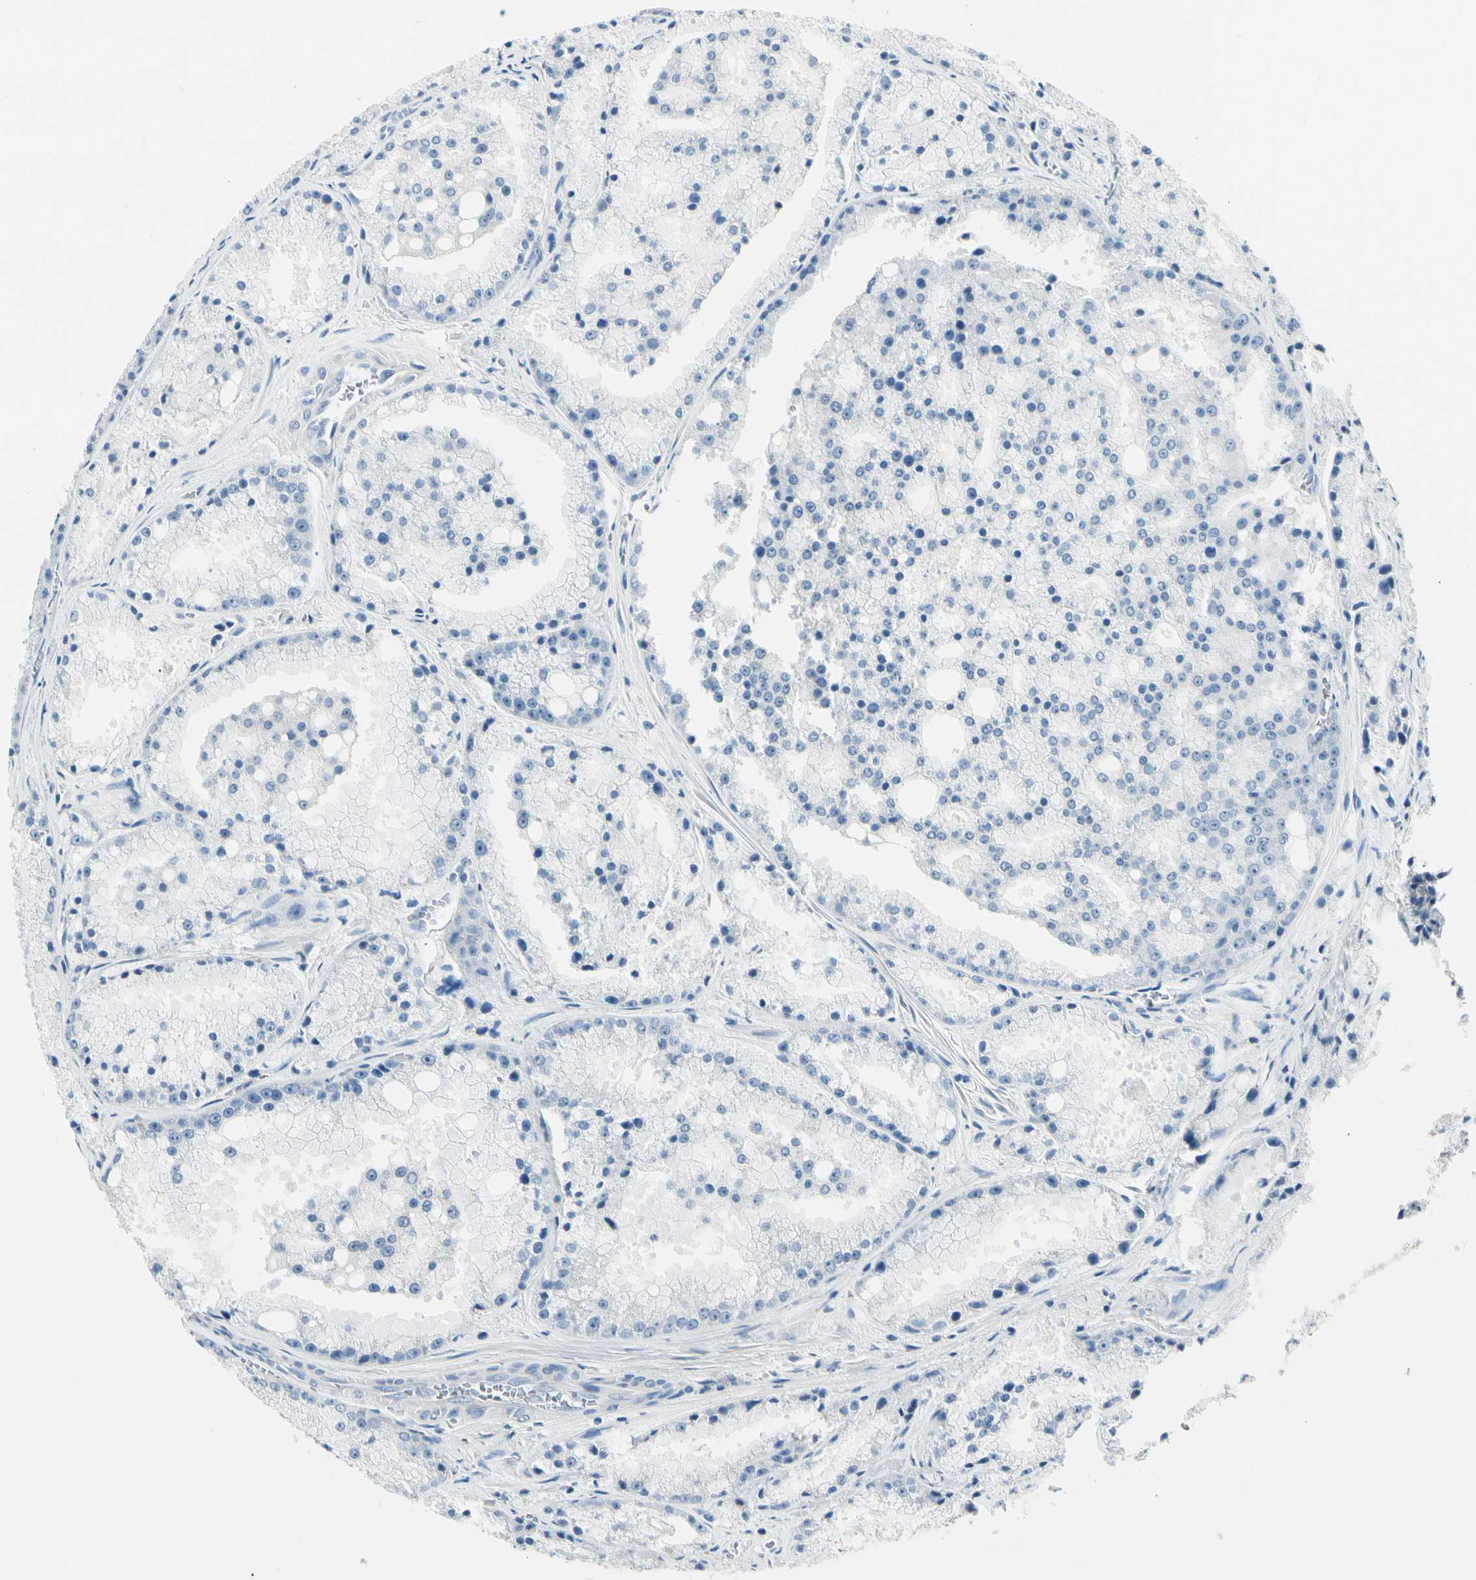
{"staining": {"intensity": "negative", "quantity": "none", "location": "none"}, "tissue": "prostate cancer", "cell_type": "Tumor cells", "image_type": "cancer", "snomed": [{"axis": "morphology", "description": "Adenocarcinoma, Low grade"}, {"axis": "topography", "description": "Prostate"}], "caption": "IHC micrograph of neoplastic tissue: prostate cancer stained with DAB (3,3'-diaminobenzidine) demonstrates no significant protein staining in tumor cells. (Stains: DAB (3,3'-diaminobenzidine) immunohistochemistry with hematoxylin counter stain, Microscopy: brightfield microscopy at high magnification).", "gene": "TGFBR3", "patient": {"sex": "male", "age": 64}}